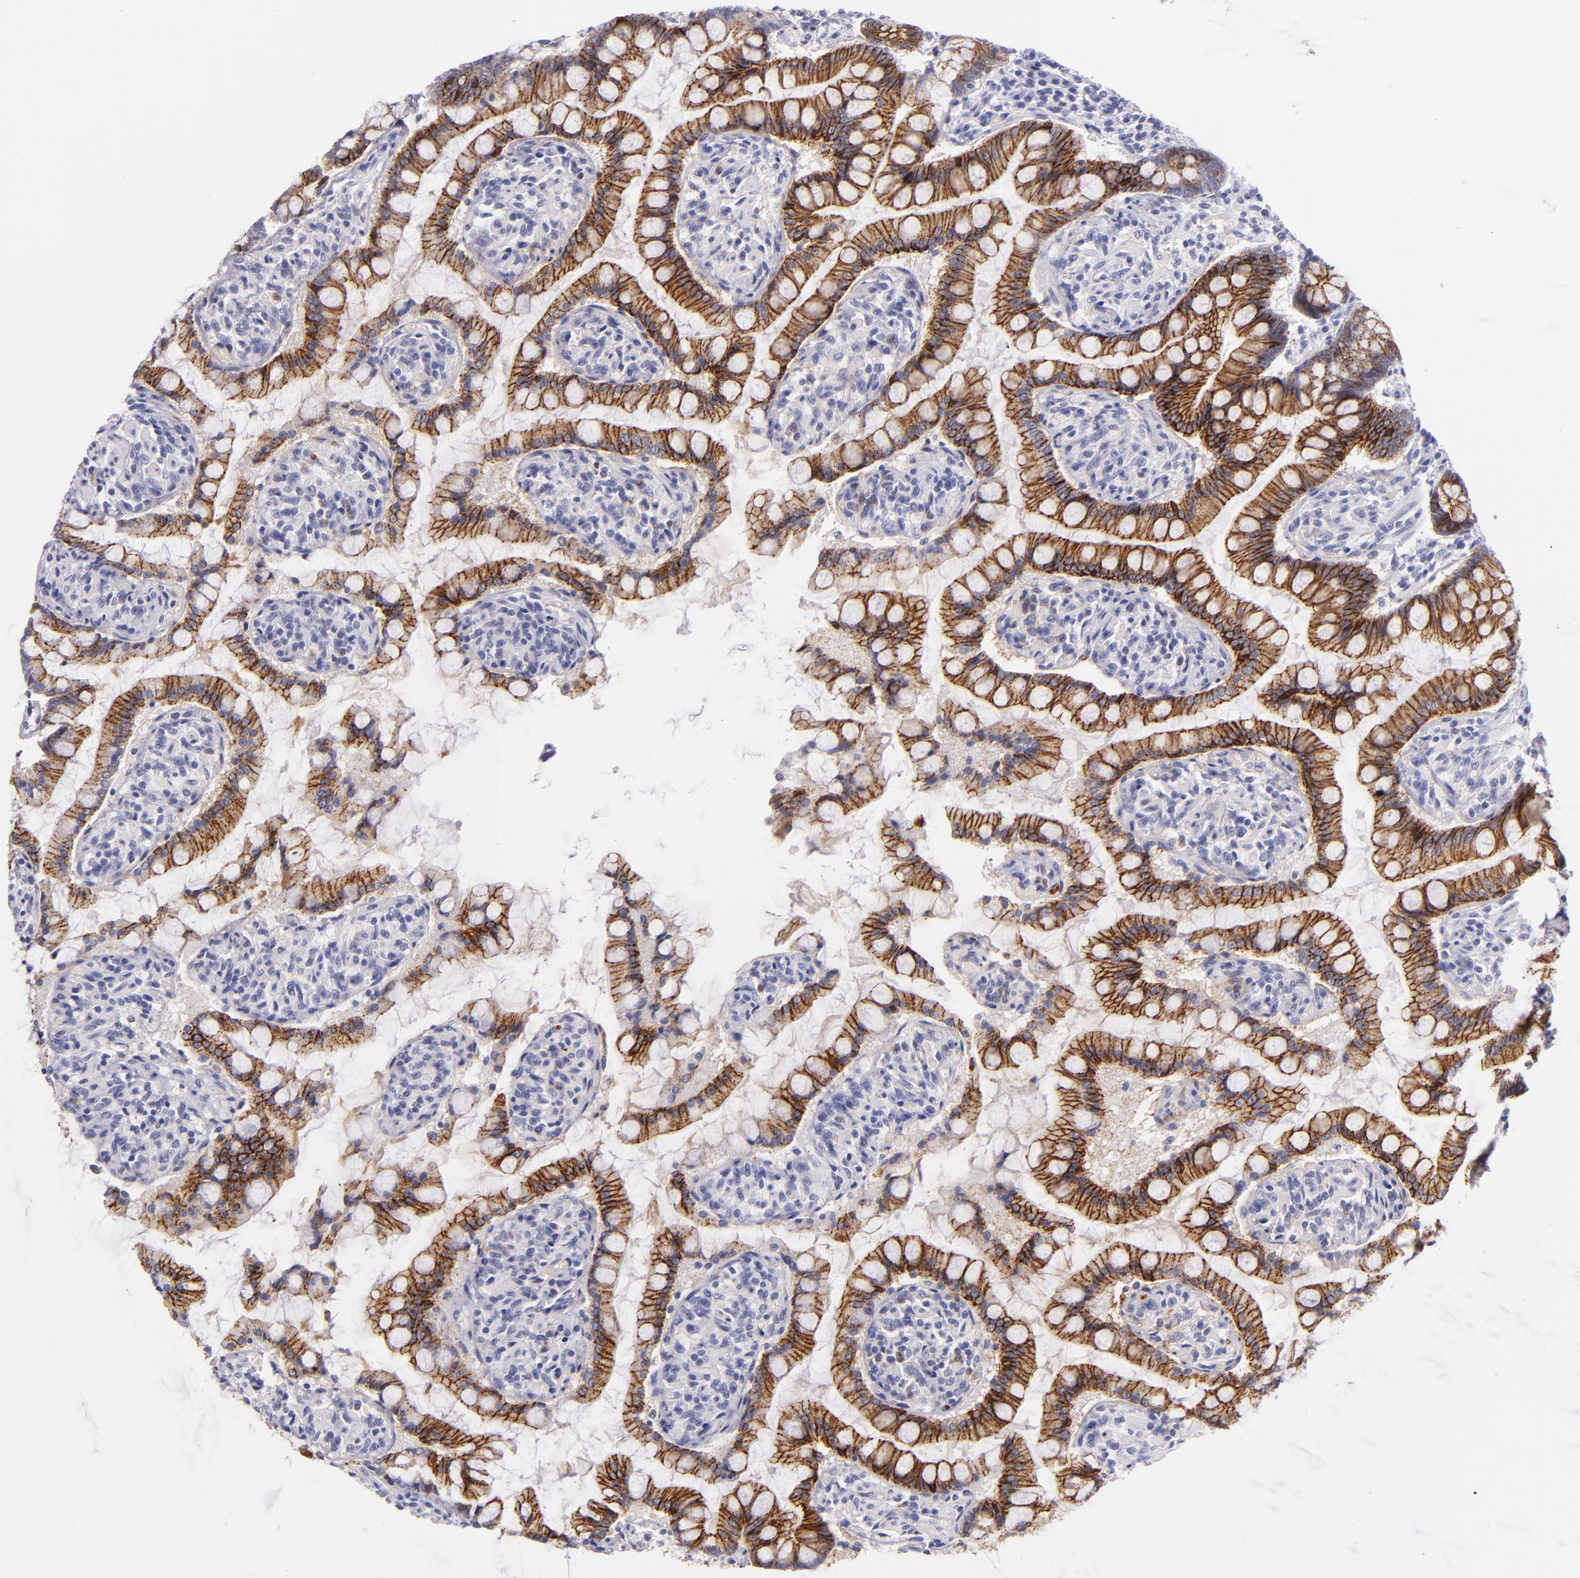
{"staining": {"intensity": "strong", "quantity": ">75%", "location": "cytoplasmic/membranous"}, "tissue": "small intestine", "cell_type": "Glandular cells", "image_type": "normal", "snomed": [{"axis": "morphology", "description": "Normal tissue, NOS"}, {"axis": "topography", "description": "Small intestine"}], "caption": "This histopathology image shows immunohistochemistry staining of normal human small intestine, with high strong cytoplasmic/membranous positivity in about >75% of glandular cells.", "gene": "CDH3", "patient": {"sex": "male", "age": 41}}